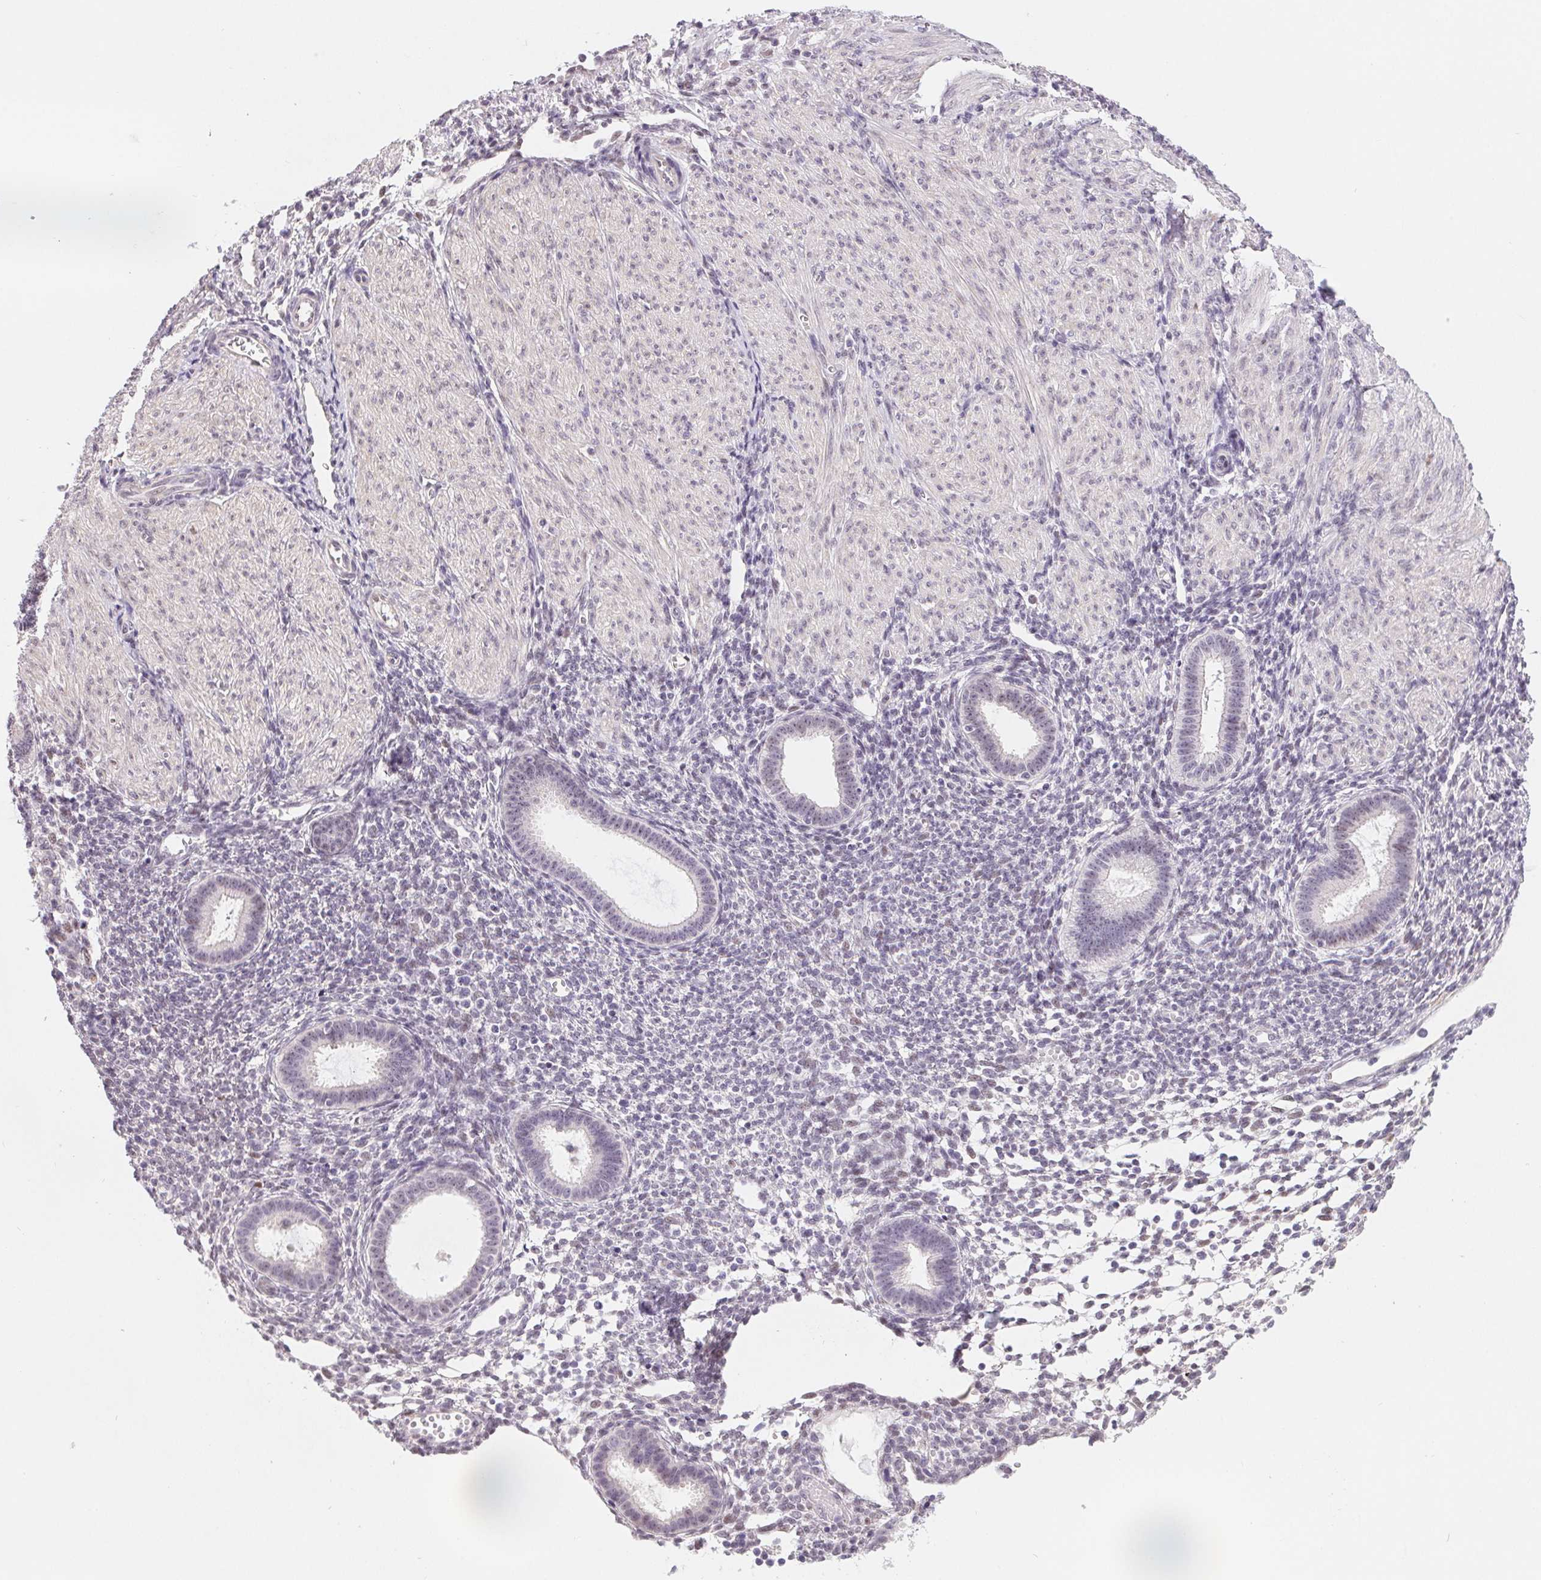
{"staining": {"intensity": "negative", "quantity": "none", "location": "none"}, "tissue": "endometrium", "cell_type": "Cells in endometrial stroma", "image_type": "normal", "snomed": [{"axis": "morphology", "description": "Normal tissue, NOS"}, {"axis": "topography", "description": "Endometrium"}], "caption": "Image shows no protein positivity in cells in endometrial stroma of unremarkable endometrium. (Brightfield microscopy of DAB immunohistochemistry at high magnification).", "gene": "LCA5L", "patient": {"sex": "female", "age": 36}}